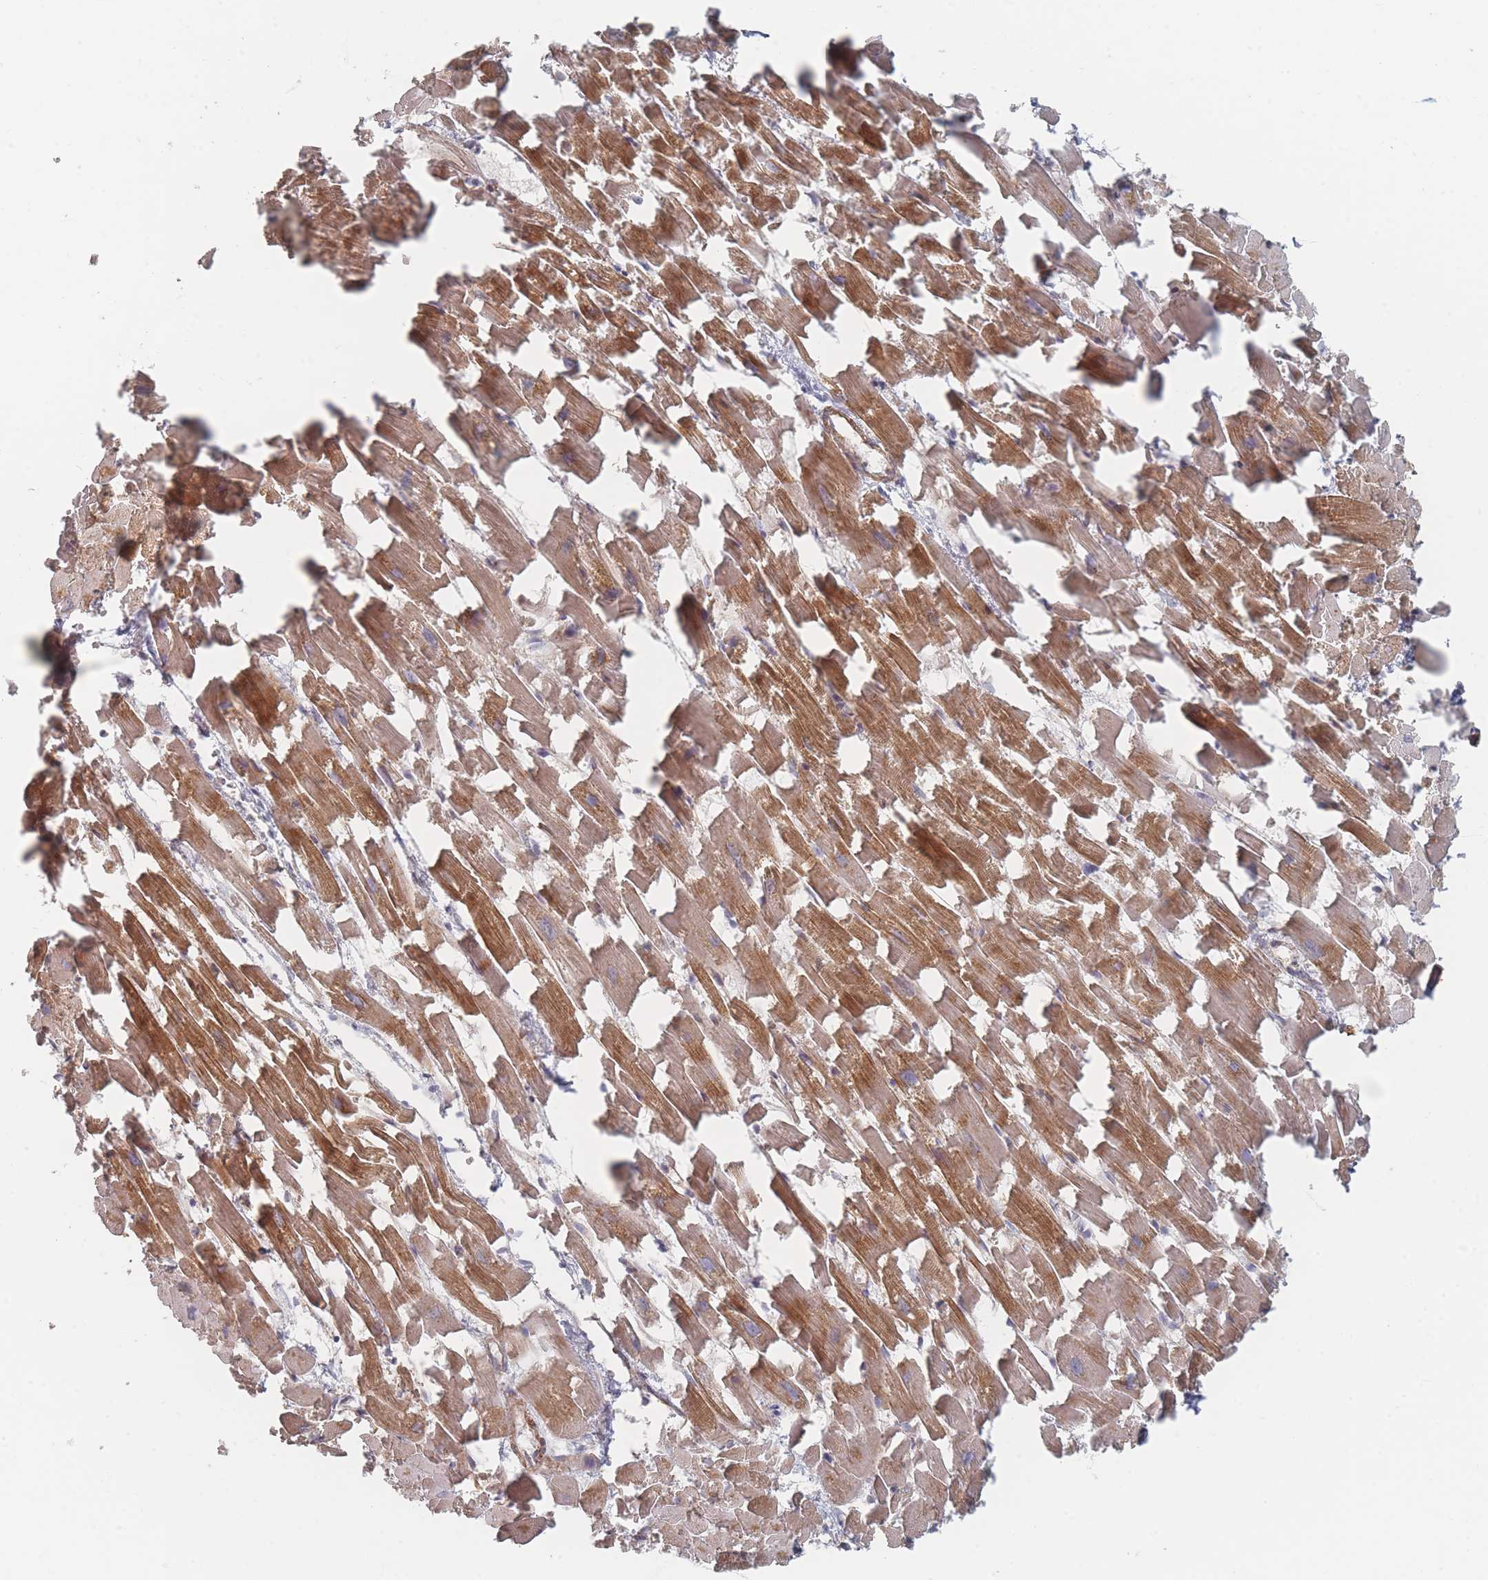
{"staining": {"intensity": "moderate", "quantity": ">75%", "location": "cytoplasmic/membranous"}, "tissue": "heart muscle", "cell_type": "Cardiomyocytes", "image_type": "normal", "snomed": [{"axis": "morphology", "description": "Normal tissue, NOS"}, {"axis": "topography", "description": "Heart"}], "caption": "This micrograph demonstrates immunohistochemistry staining of unremarkable human heart muscle, with medium moderate cytoplasmic/membranous staining in approximately >75% of cardiomyocytes.", "gene": "GLE1", "patient": {"sex": "female", "age": 64}}